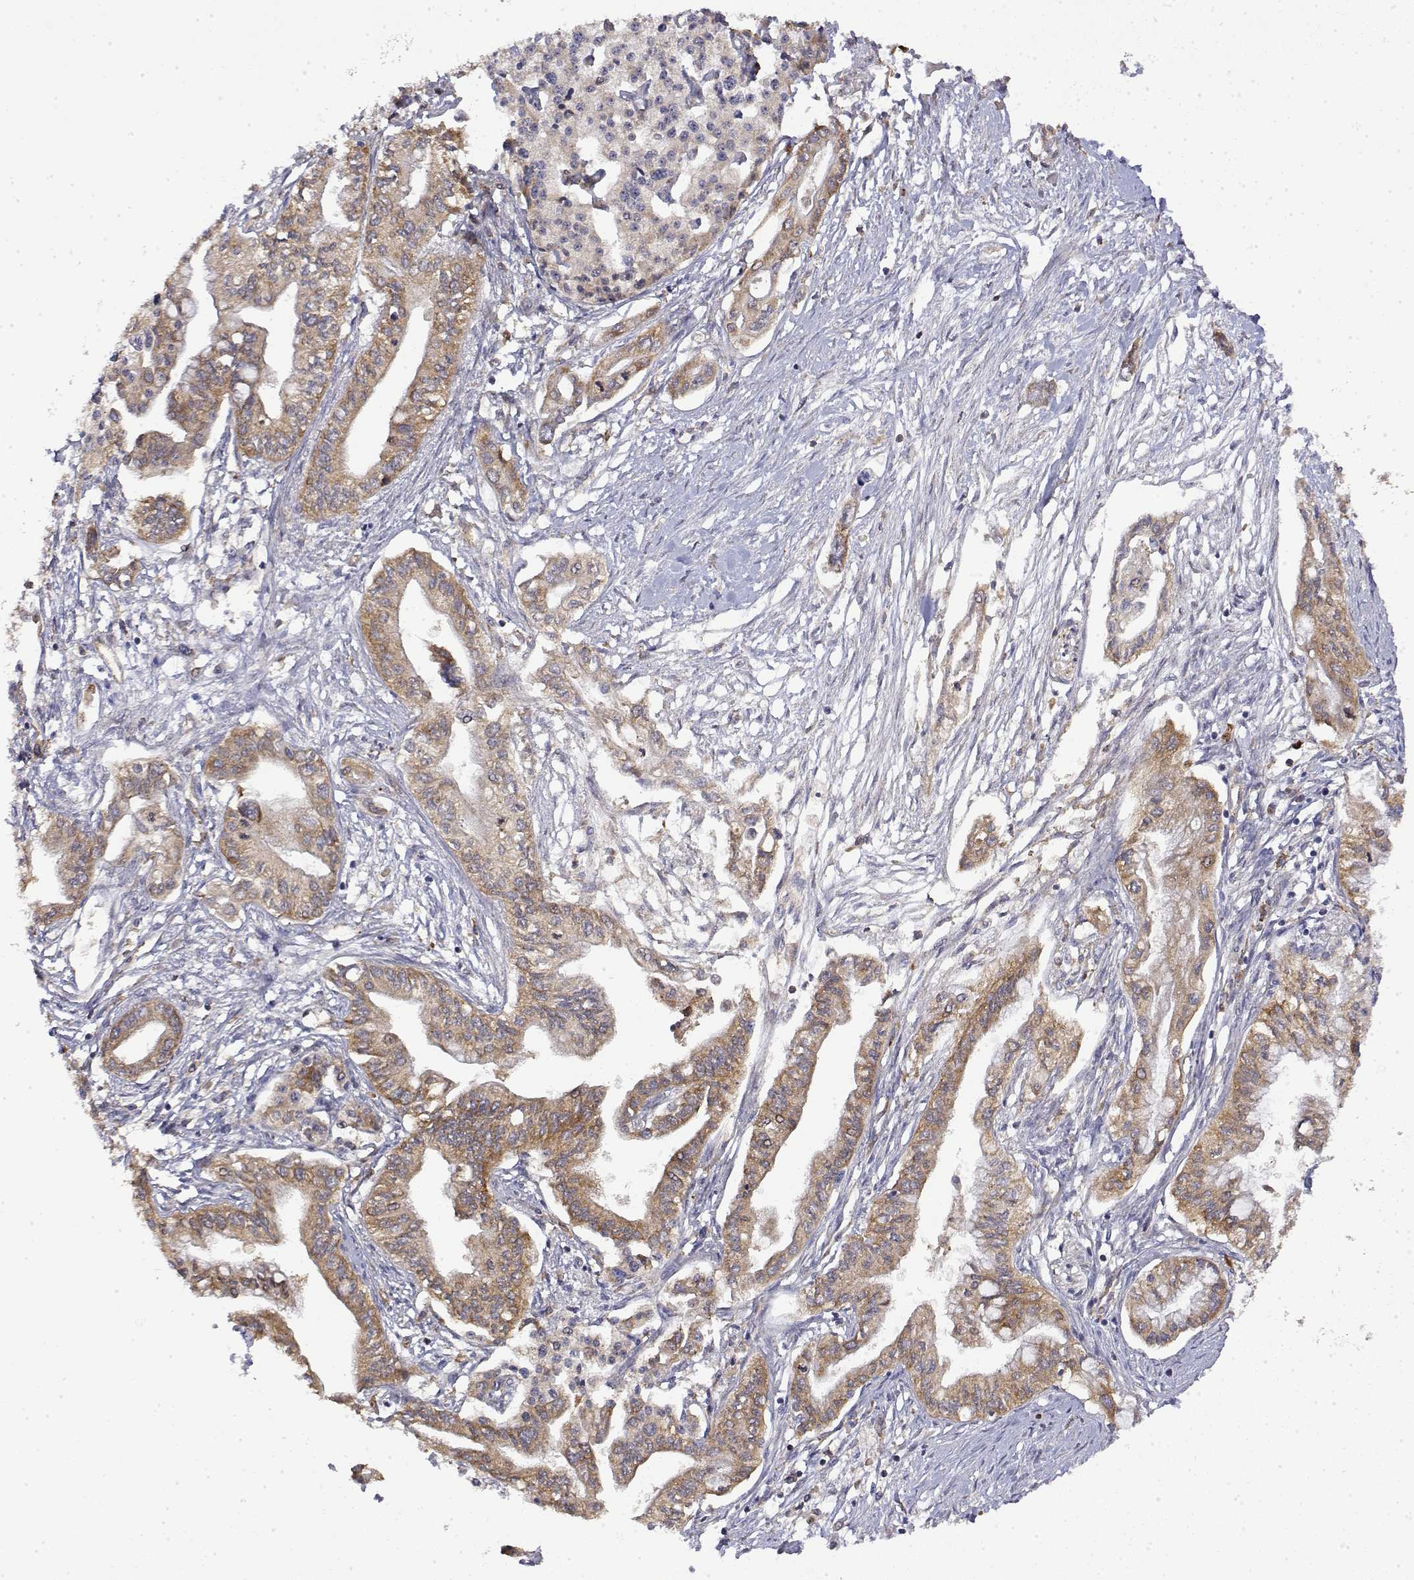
{"staining": {"intensity": "moderate", "quantity": ">75%", "location": "cytoplasmic/membranous"}, "tissue": "pancreatic cancer", "cell_type": "Tumor cells", "image_type": "cancer", "snomed": [{"axis": "morphology", "description": "Adenocarcinoma, NOS"}, {"axis": "topography", "description": "Pancreas"}], "caption": "Adenocarcinoma (pancreatic) stained with a brown dye reveals moderate cytoplasmic/membranous positive staining in approximately >75% of tumor cells.", "gene": "PACSIN2", "patient": {"sex": "male", "age": 60}}